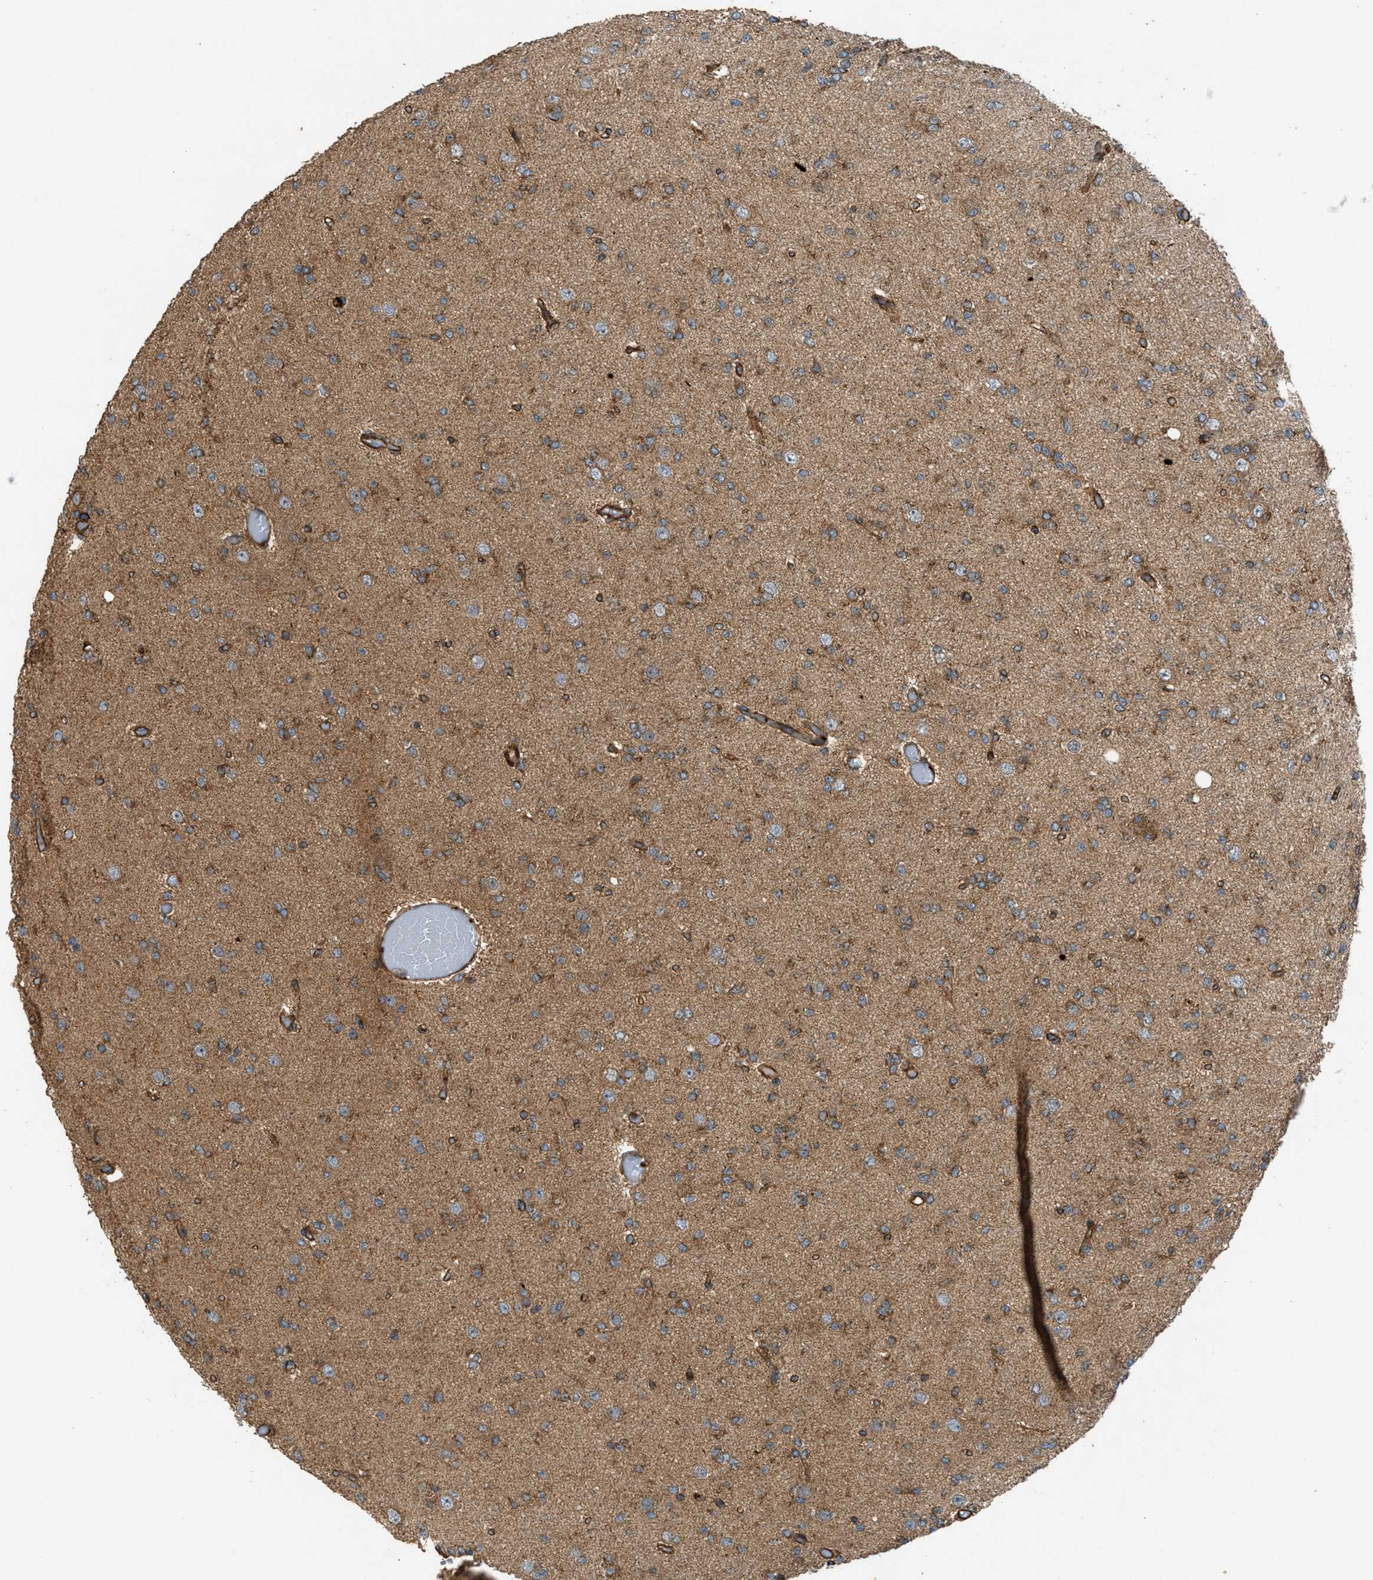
{"staining": {"intensity": "weak", "quantity": ">75%", "location": "cytoplasmic/membranous"}, "tissue": "glioma", "cell_type": "Tumor cells", "image_type": "cancer", "snomed": [{"axis": "morphology", "description": "Glioma, malignant, Low grade"}, {"axis": "topography", "description": "Brain"}], "caption": "Tumor cells demonstrate weak cytoplasmic/membranous staining in approximately >75% of cells in malignant low-grade glioma. (DAB = brown stain, brightfield microscopy at high magnification).", "gene": "EGLN1", "patient": {"sex": "female", "age": 22}}